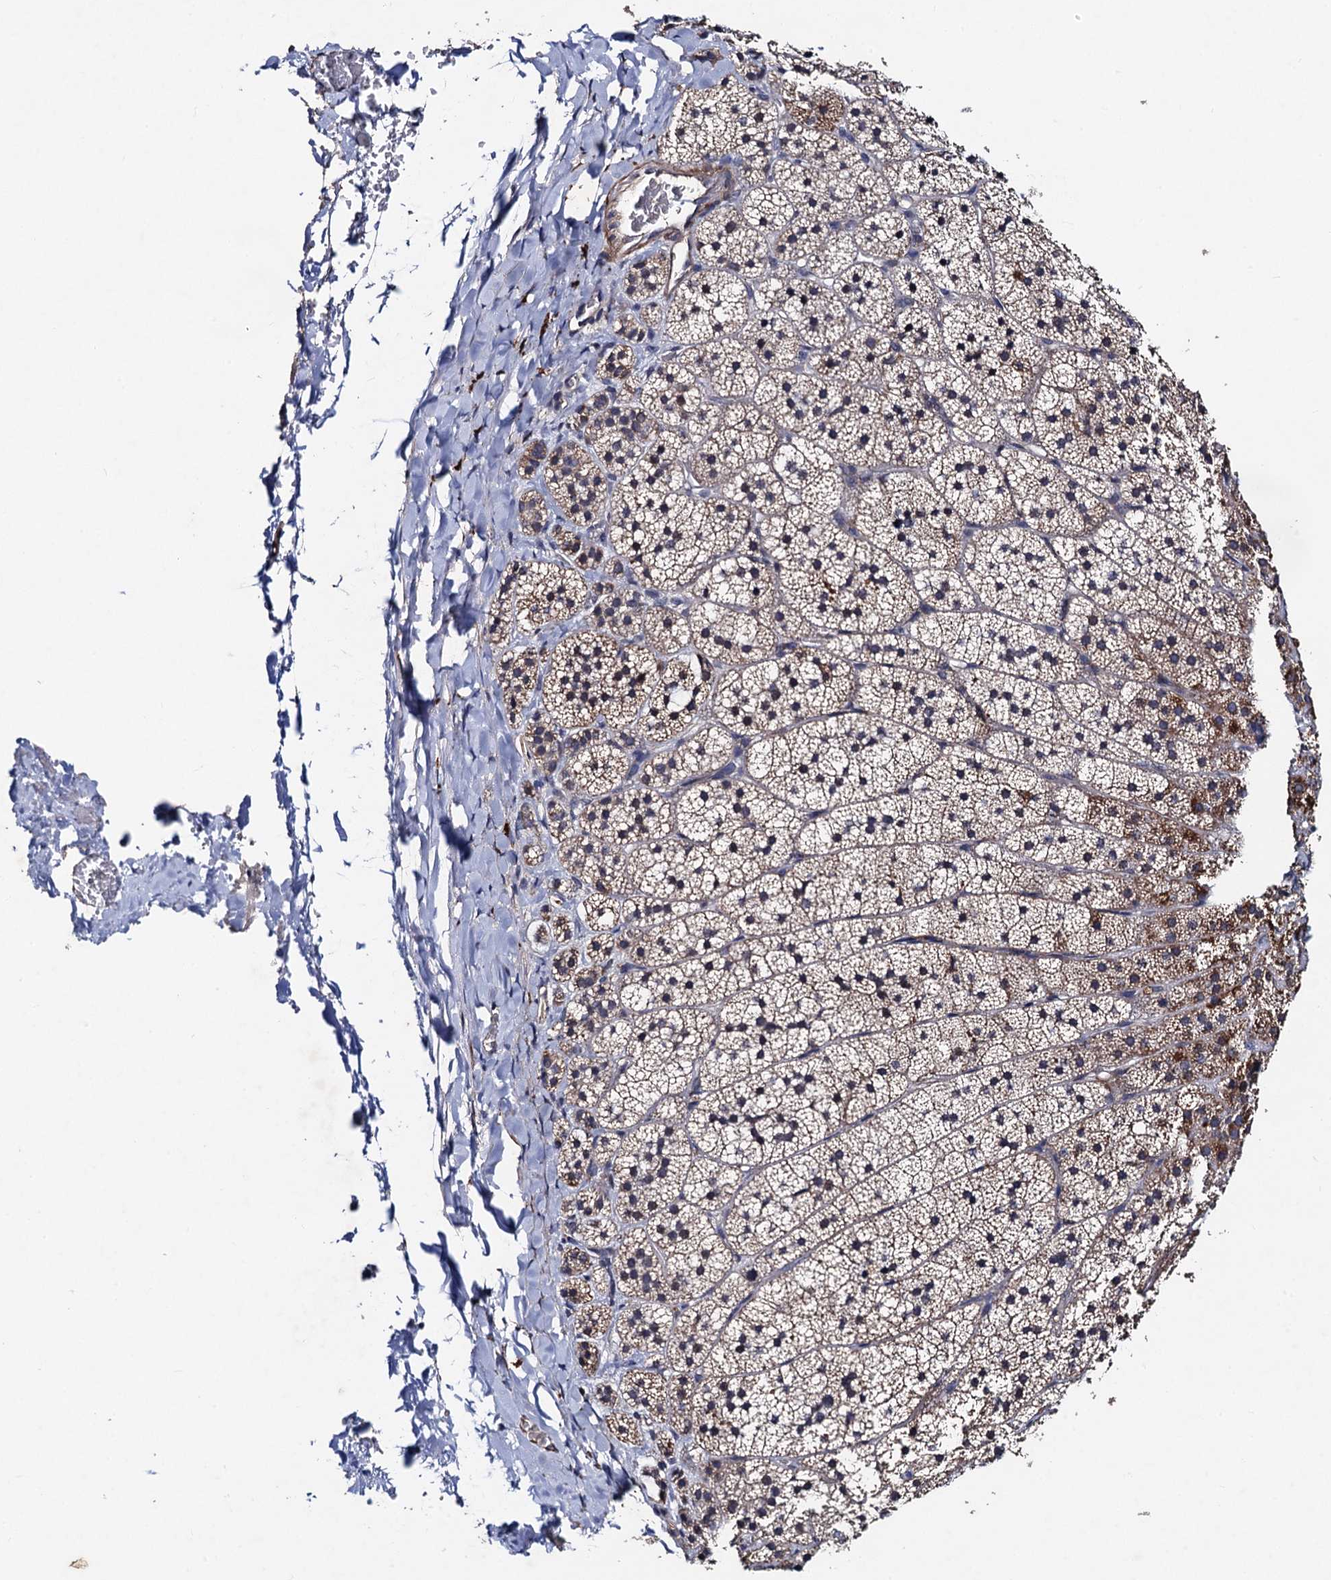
{"staining": {"intensity": "moderate", "quantity": "25%-75%", "location": "cytoplasmic/membranous,nuclear"}, "tissue": "adrenal gland", "cell_type": "Glandular cells", "image_type": "normal", "snomed": [{"axis": "morphology", "description": "Normal tissue, NOS"}, {"axis": "topography", "description": "Adrenal gland"}], "caption": "A histopathology image of adrenal gland stained for a protein shows moderate cytoplasmic/membranous,nuclear brown staining in glandular cells. Ihc stains the protein of interest in brown and the nuclei are stained blue.", "gene": "PPTC7", "patient": {"sex": "female", "age": 44}}